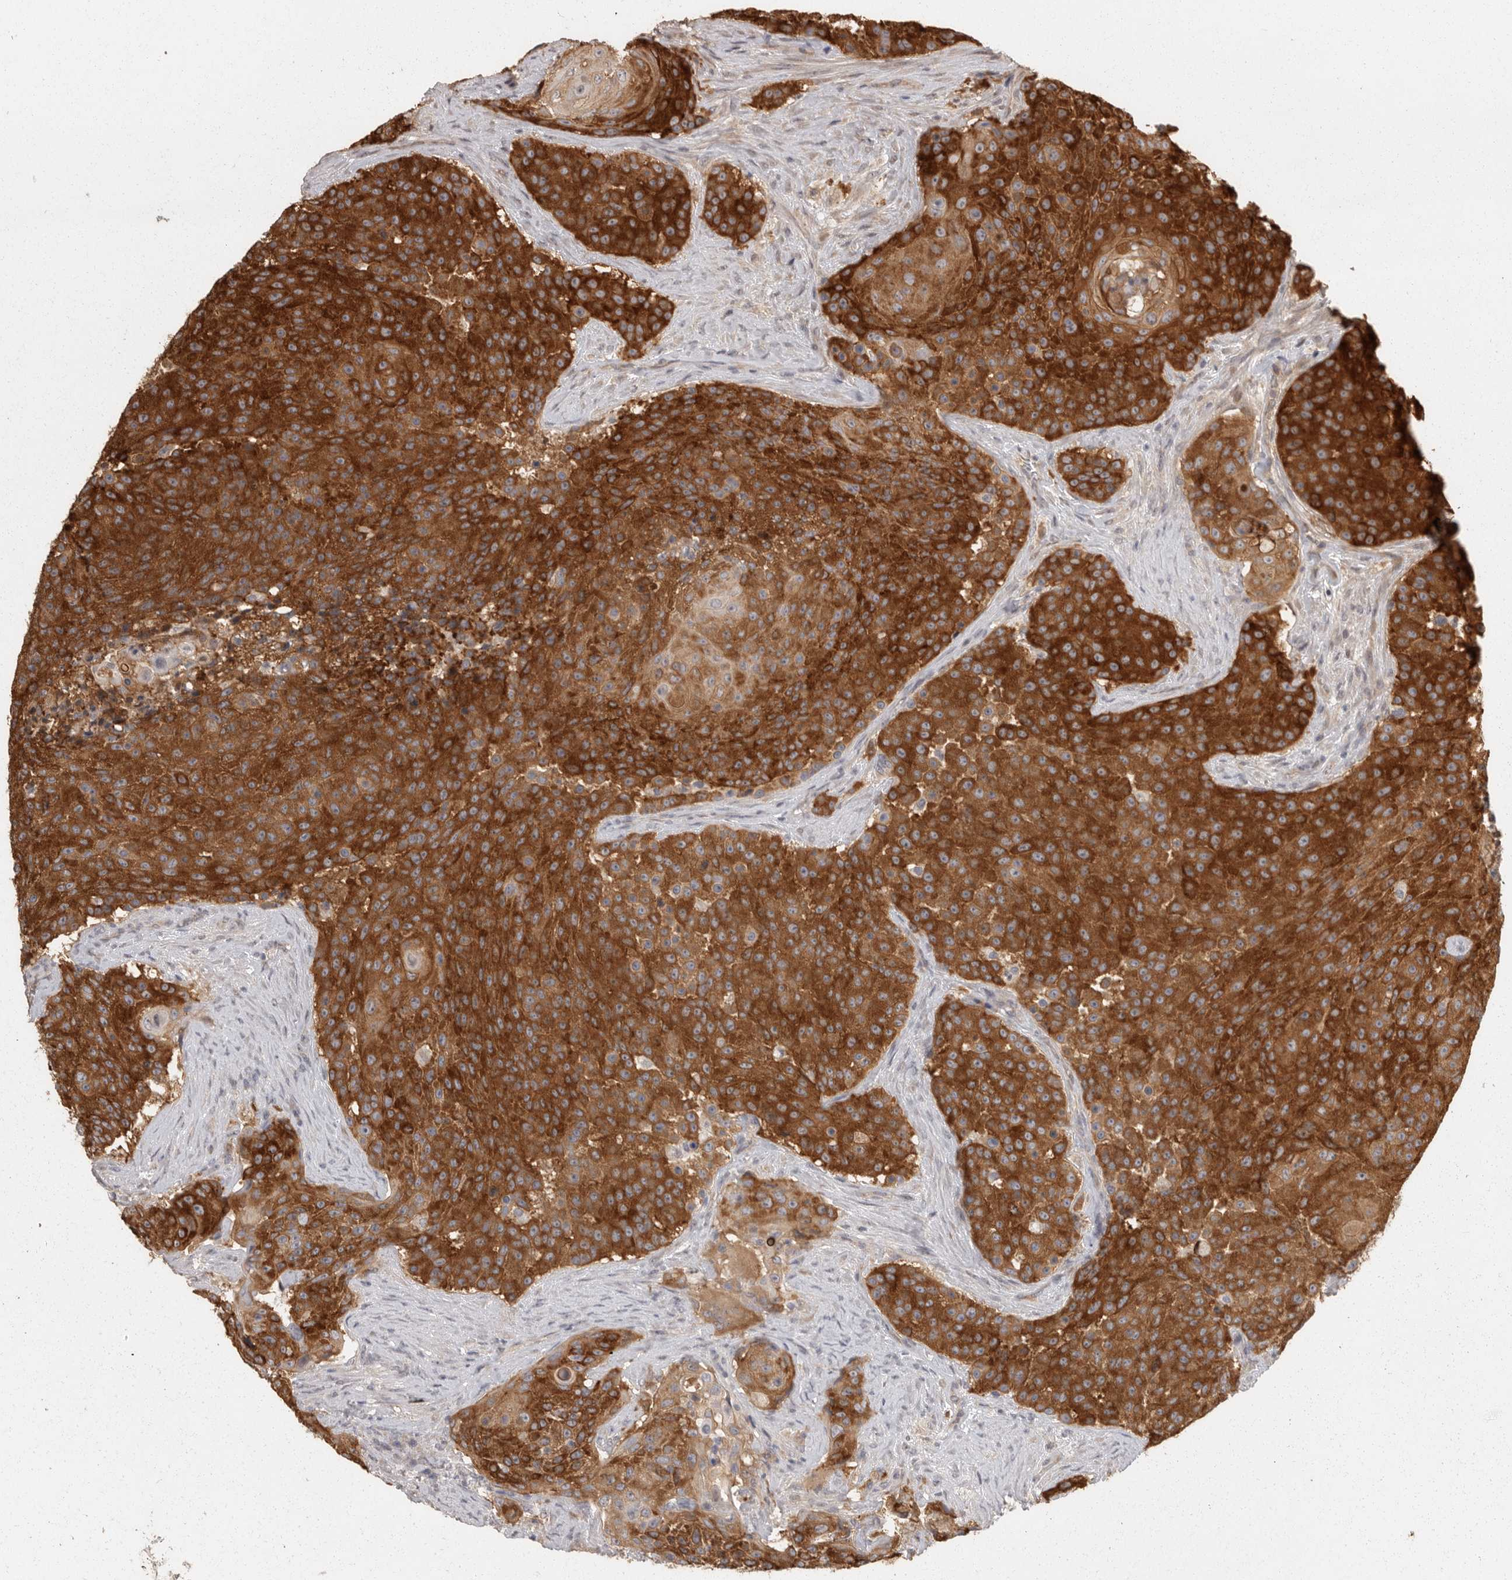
{"staining": {"intensity": "strong", "quantity": ">75%", "location": "cytoplasmic/membranous"}, "tissue": "urothelial cancer", "cell_type": "Tumor cells", "image_type": "cancer", "snomed": [{"axis": "morphology", "description": "Urothelial carcinoma, High grade"}, {"axis": "topography", "description": "Urinary bladder"}], "caption": "This image reveals IHC staining of urothelial cancer, with high strong cytoplasmic/membranous positivity in approximately >75% of tumor cells.", "gene": "BAIAP2", "patient": {"sex": "female", "age": 63}}